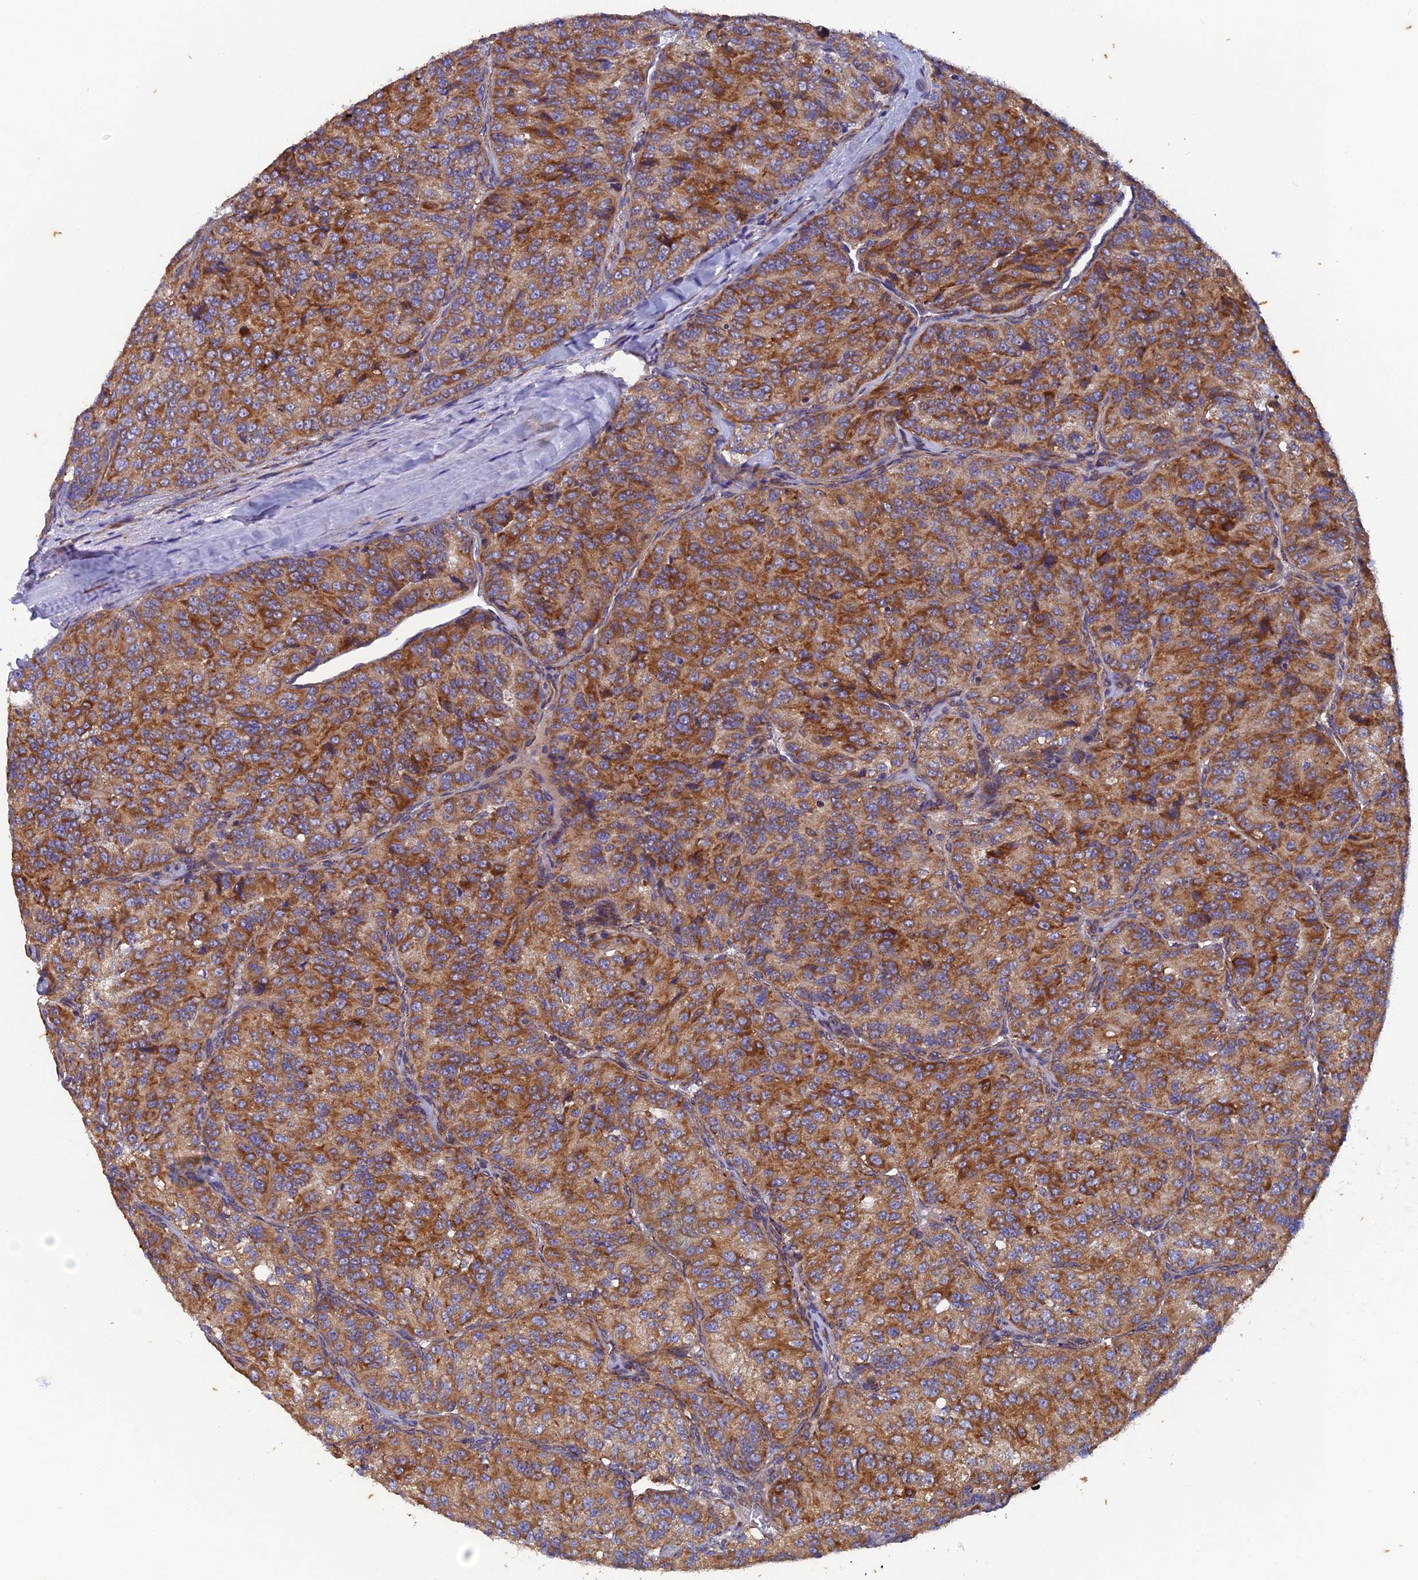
{"staining": {"intensity": "strong", "quantity": ">75%", "location": "cytoplasmic/membranous"}, "tissue": "renal cancer", "cell_type": "Tumor cells", "image_type": "cancer", "snomed": [{"axis": "morphology", "description": "Adenocarcinoma, NOS"}, {"axis": "topography", "description": "Kidney"}], "caption": "Protein expression analysis of human adenocarcinoma (renal) reveals strong cytoplasmic/membranous expression in about >75% of tumor cells.", "gene": "AP4S1", "patient": {"sex": "female", "age": 63}}